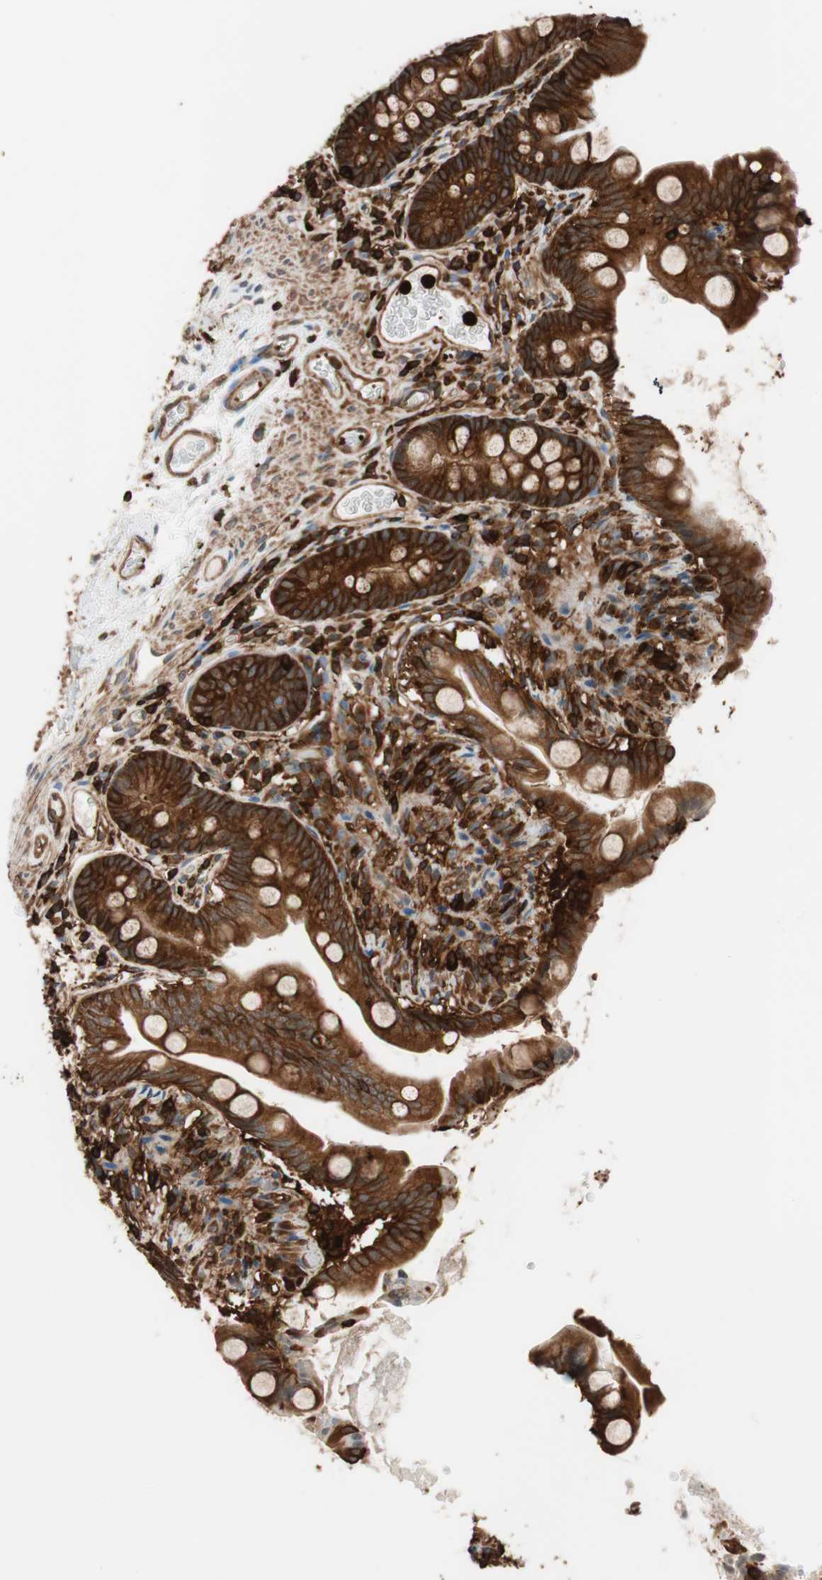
{"staining": {"intensity": "strong", "quantity": ">75%", "location": "cytoplasmic/membranous"}, "tissue": "small intestine", "cell_type": "Glandular cells", "image_type": "normal", "snomed": [{"axis": "morphology", "description": "Normal tissue, NOS"}, {"axis": "topography", "description": "Small intestine"}], "caption": "There is high levels of strong cytoplasmic/membranous positivity in glandular cells of normal small intestine, as demonstrated by immunohistochemical staining (brown color).", "gene": "VASP", "patient": {"sex": "female", "age": 56}}